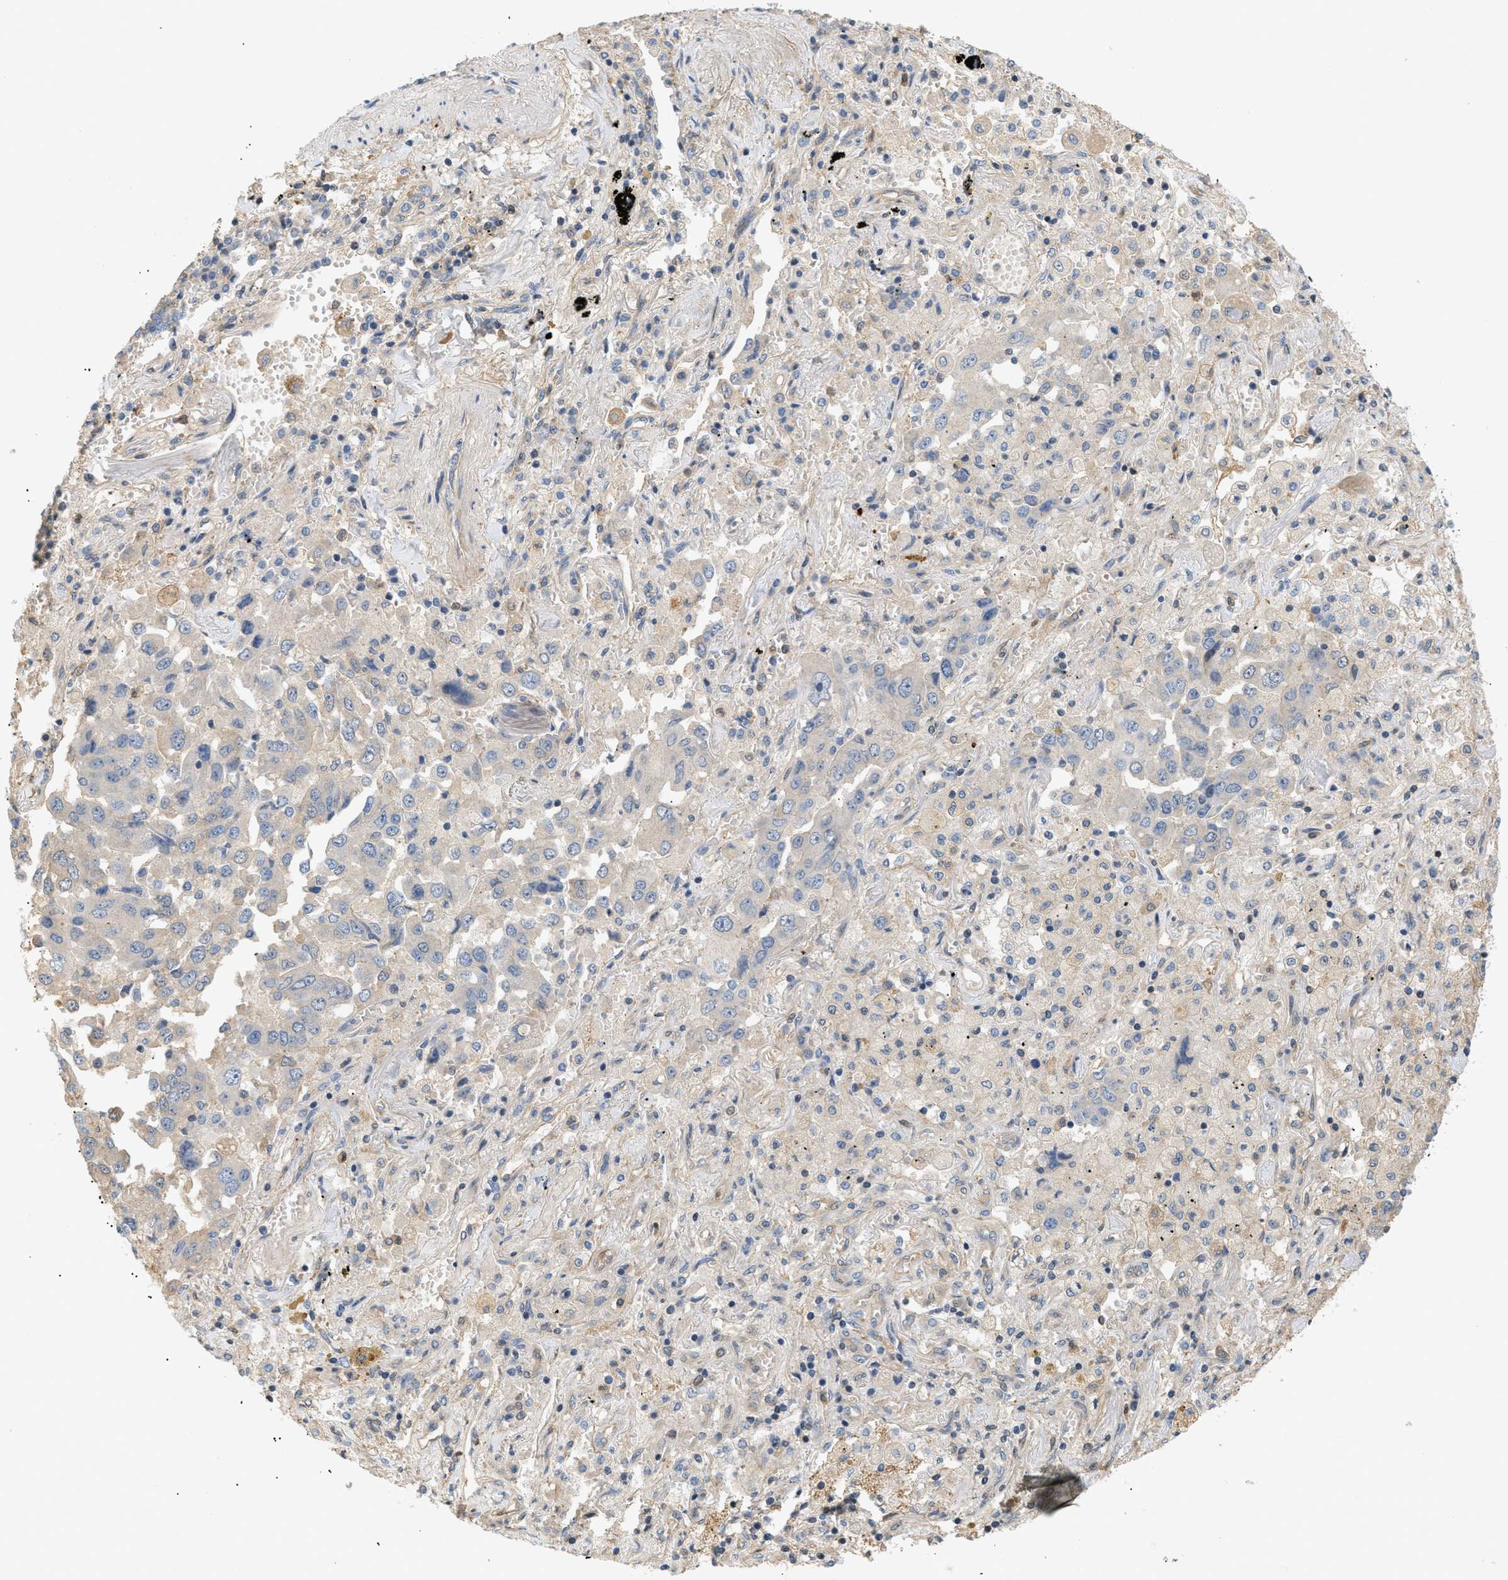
{"staining": {"intensity": "weak", "quantity": ">75%", "location": "cytoplasmic/membranous"}, "tissue": "lung cancer", "cell_type": "Tumor cells", "image_type": "cancer", "snomed": [{"axis": "morphology", "description": "Adenocarcinoma, NOS"}, {"axis": "topography", "description": "Lung"}], "caption": "Lung cancer (adenocarcinoma) stained with immunohistochemistry exhibits weak cytoplasmic/membranous expression in approximately >75% of tumor cells. The protein of interest is shown in brown color, while the nuclei are stained blue.", "gene": "FARS2", "patient": {"sex": "female", "age": 65}}